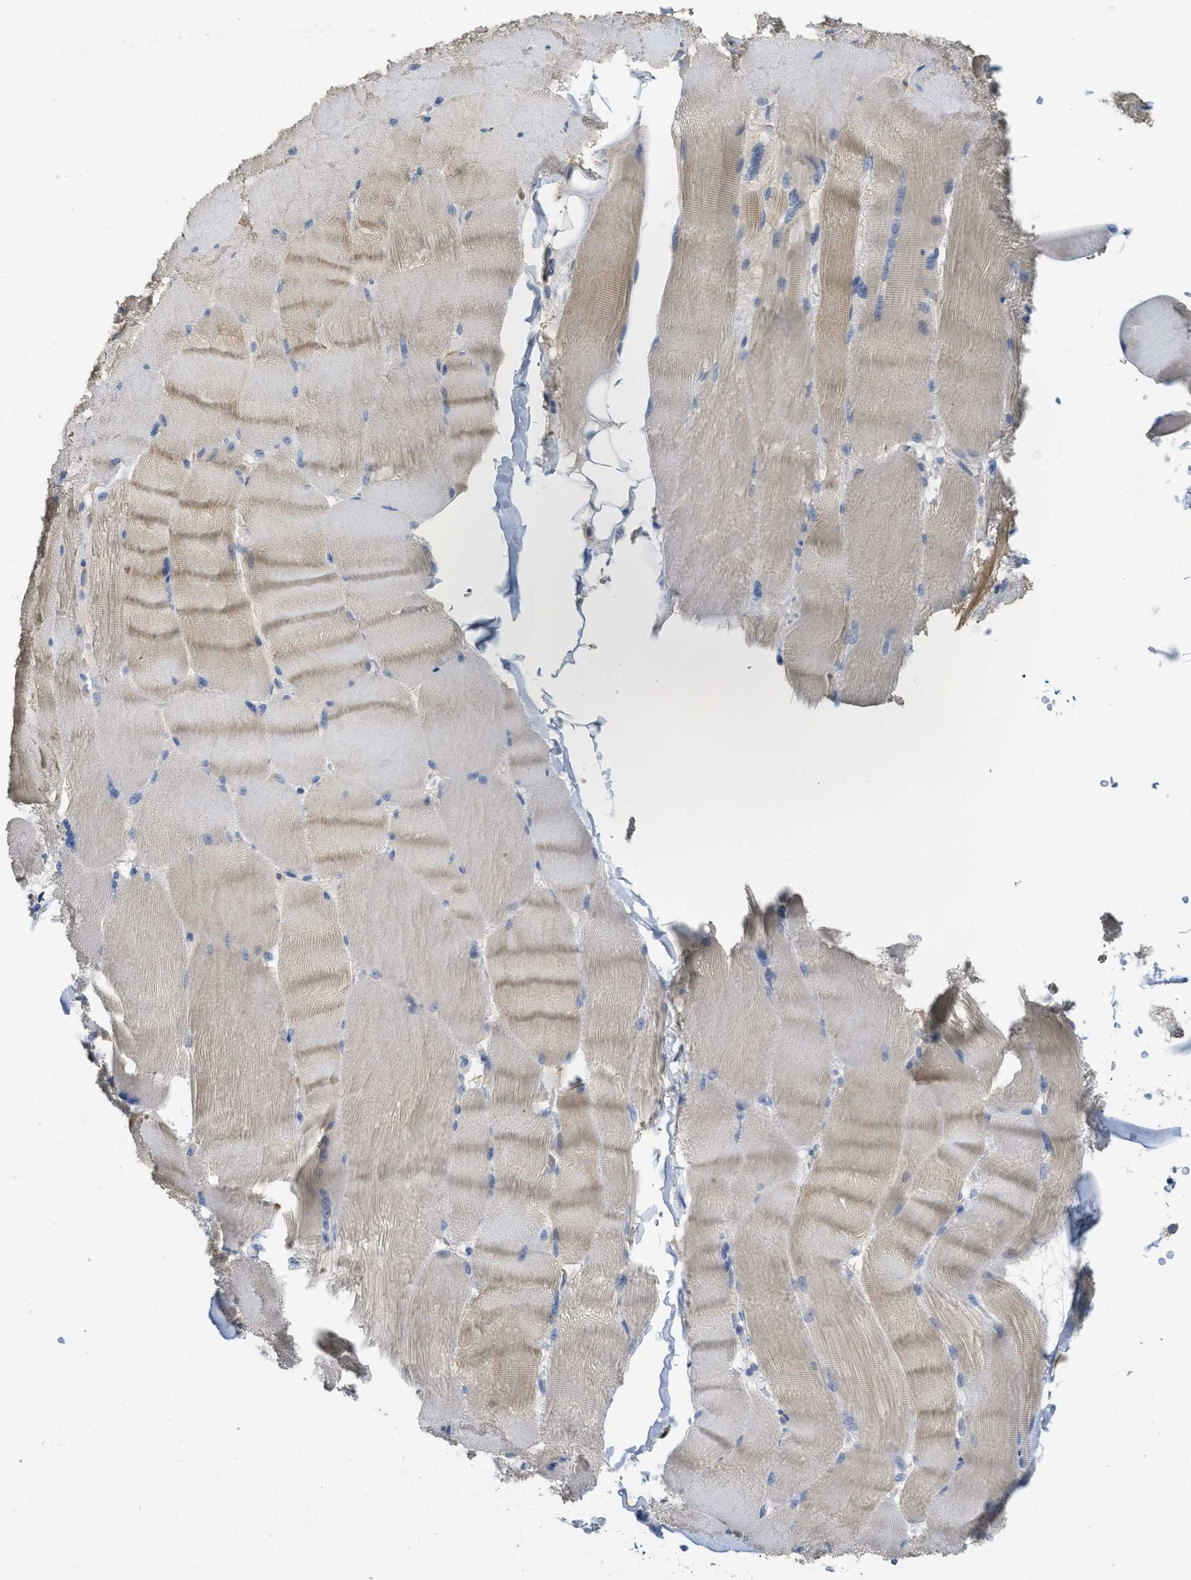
{"staining": {"intensity": "moderate", "quantity": "<25%", "location": "cytoplasmic/membranous"}, "tissue": "skeletal muscle", "cell_type": "Myocytes", "image_type": "normal", "snomed": [{"axis": "morphology", "description": "Normal tissue, NOS"}, {"axis": "topography", "description": "Skin"}, {"axis": "topography", "description": "Skeletal muscle"}], "caption": "Immunohistochemistry (IHC) staining of unremarkable skeletal muscle, which shows low levels of moderate cytoplasmic/membranous expression in approximately <25% of myocytes indicating moderate cytoplasmic/membranous protein staining. The staining was performed using DAB (3,3'-diaminobenzidine) (brown) for protein detection and nuclei were counterstained in hematoxylin (blue).", "gene": "SFXN2", "patient": {"sex": "male", "age": 83}}